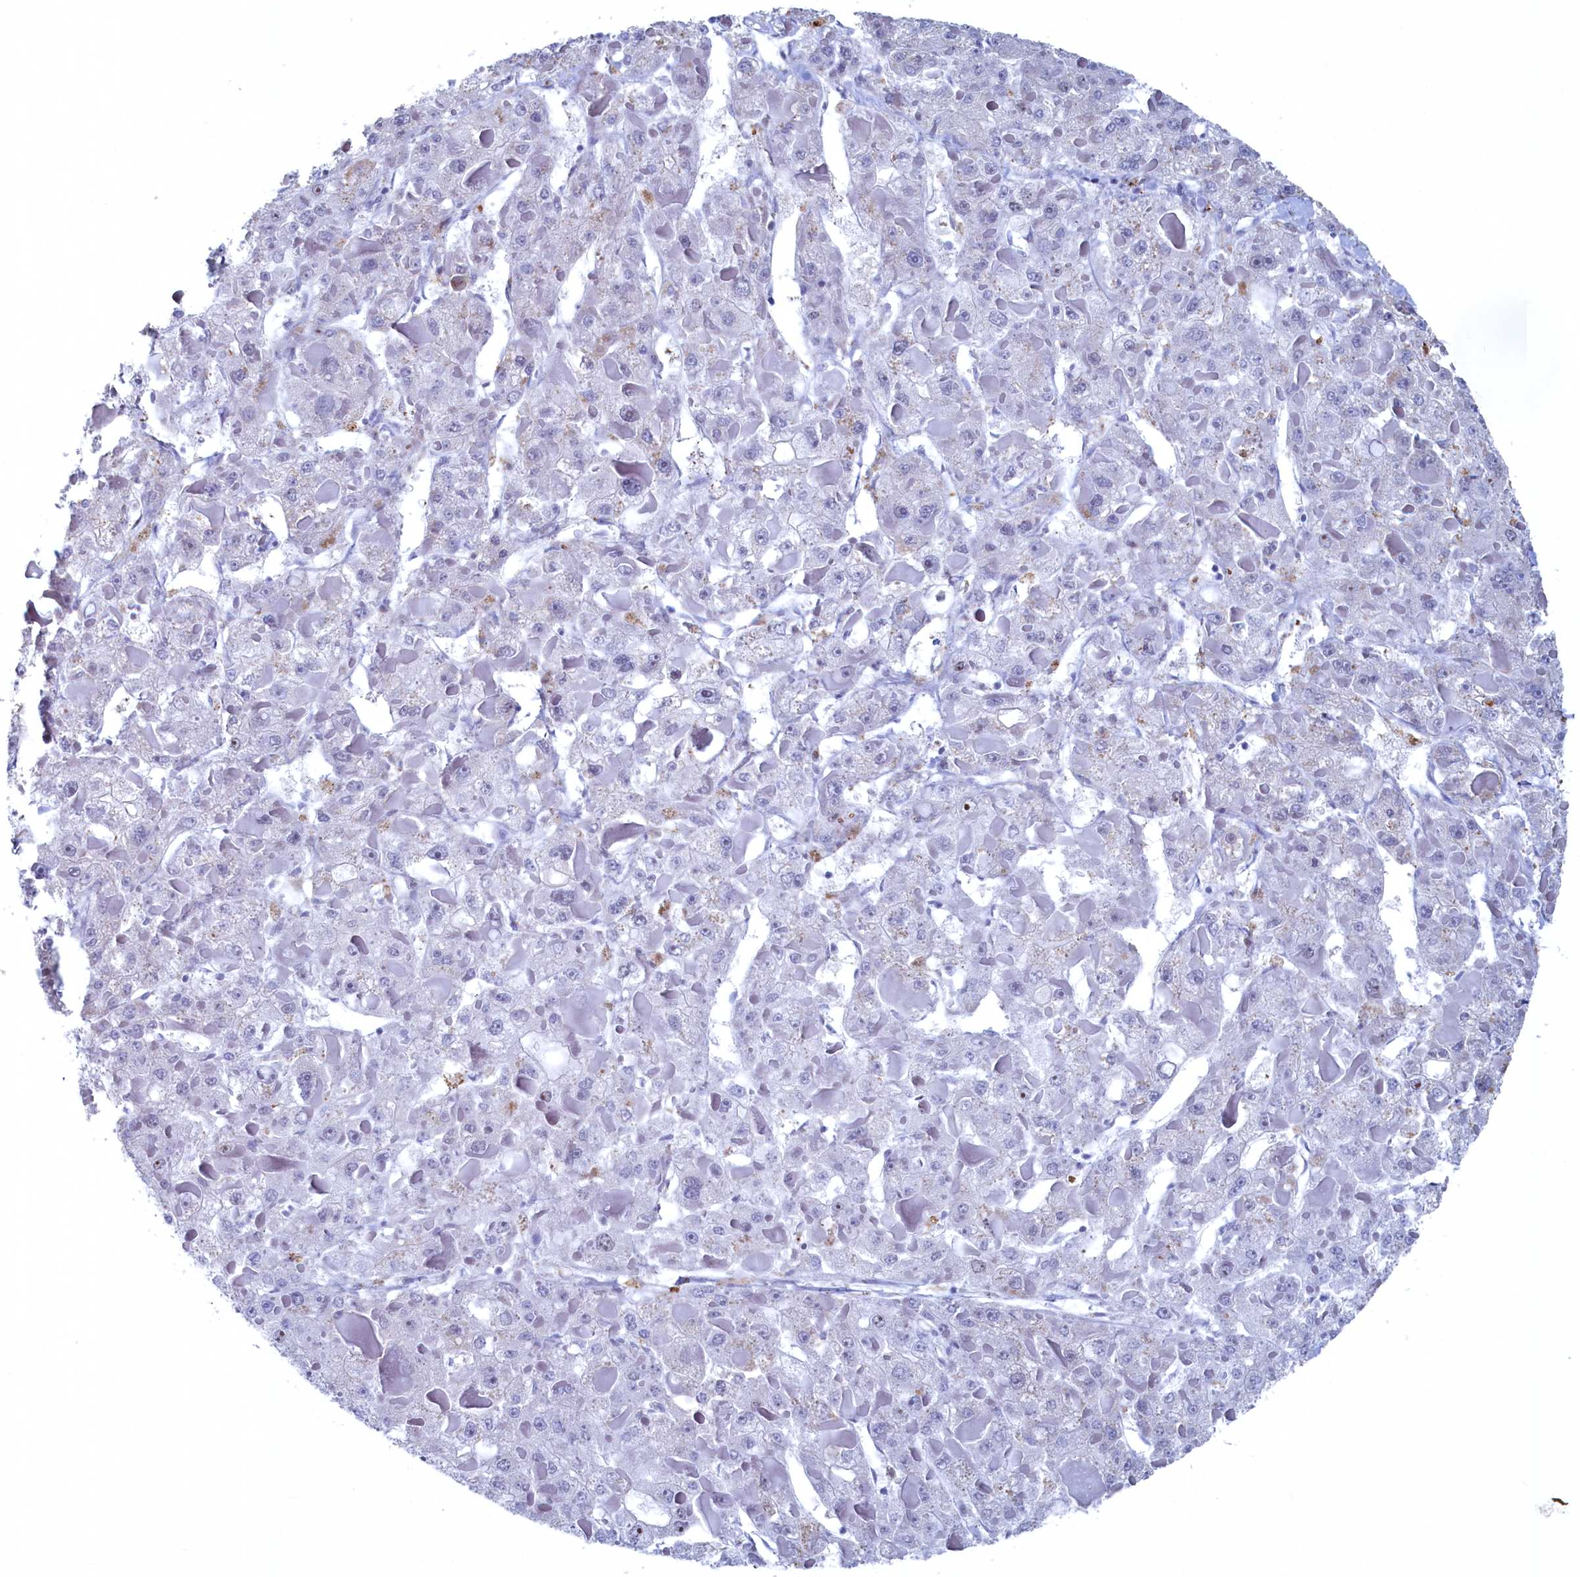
{"staining": {"intensity": "negative", "quantity": "none", "location": "none"}, "tissue": "liver cancer", "cell_type": "Tumor cells", "image_type": "cancer", "snomed": [{"axis": "morphology", "description": "Carcinoma, Hepatocellular, NOS"}, {"axis": "topography", "description": "Liver"}], "caption": "Image shows no protein positivity in tumor cells of liver cancer (hepatocellular carcinoma) tissue.", "gene": "WDR76", "patient": {"sex": "female", "age": 73}}